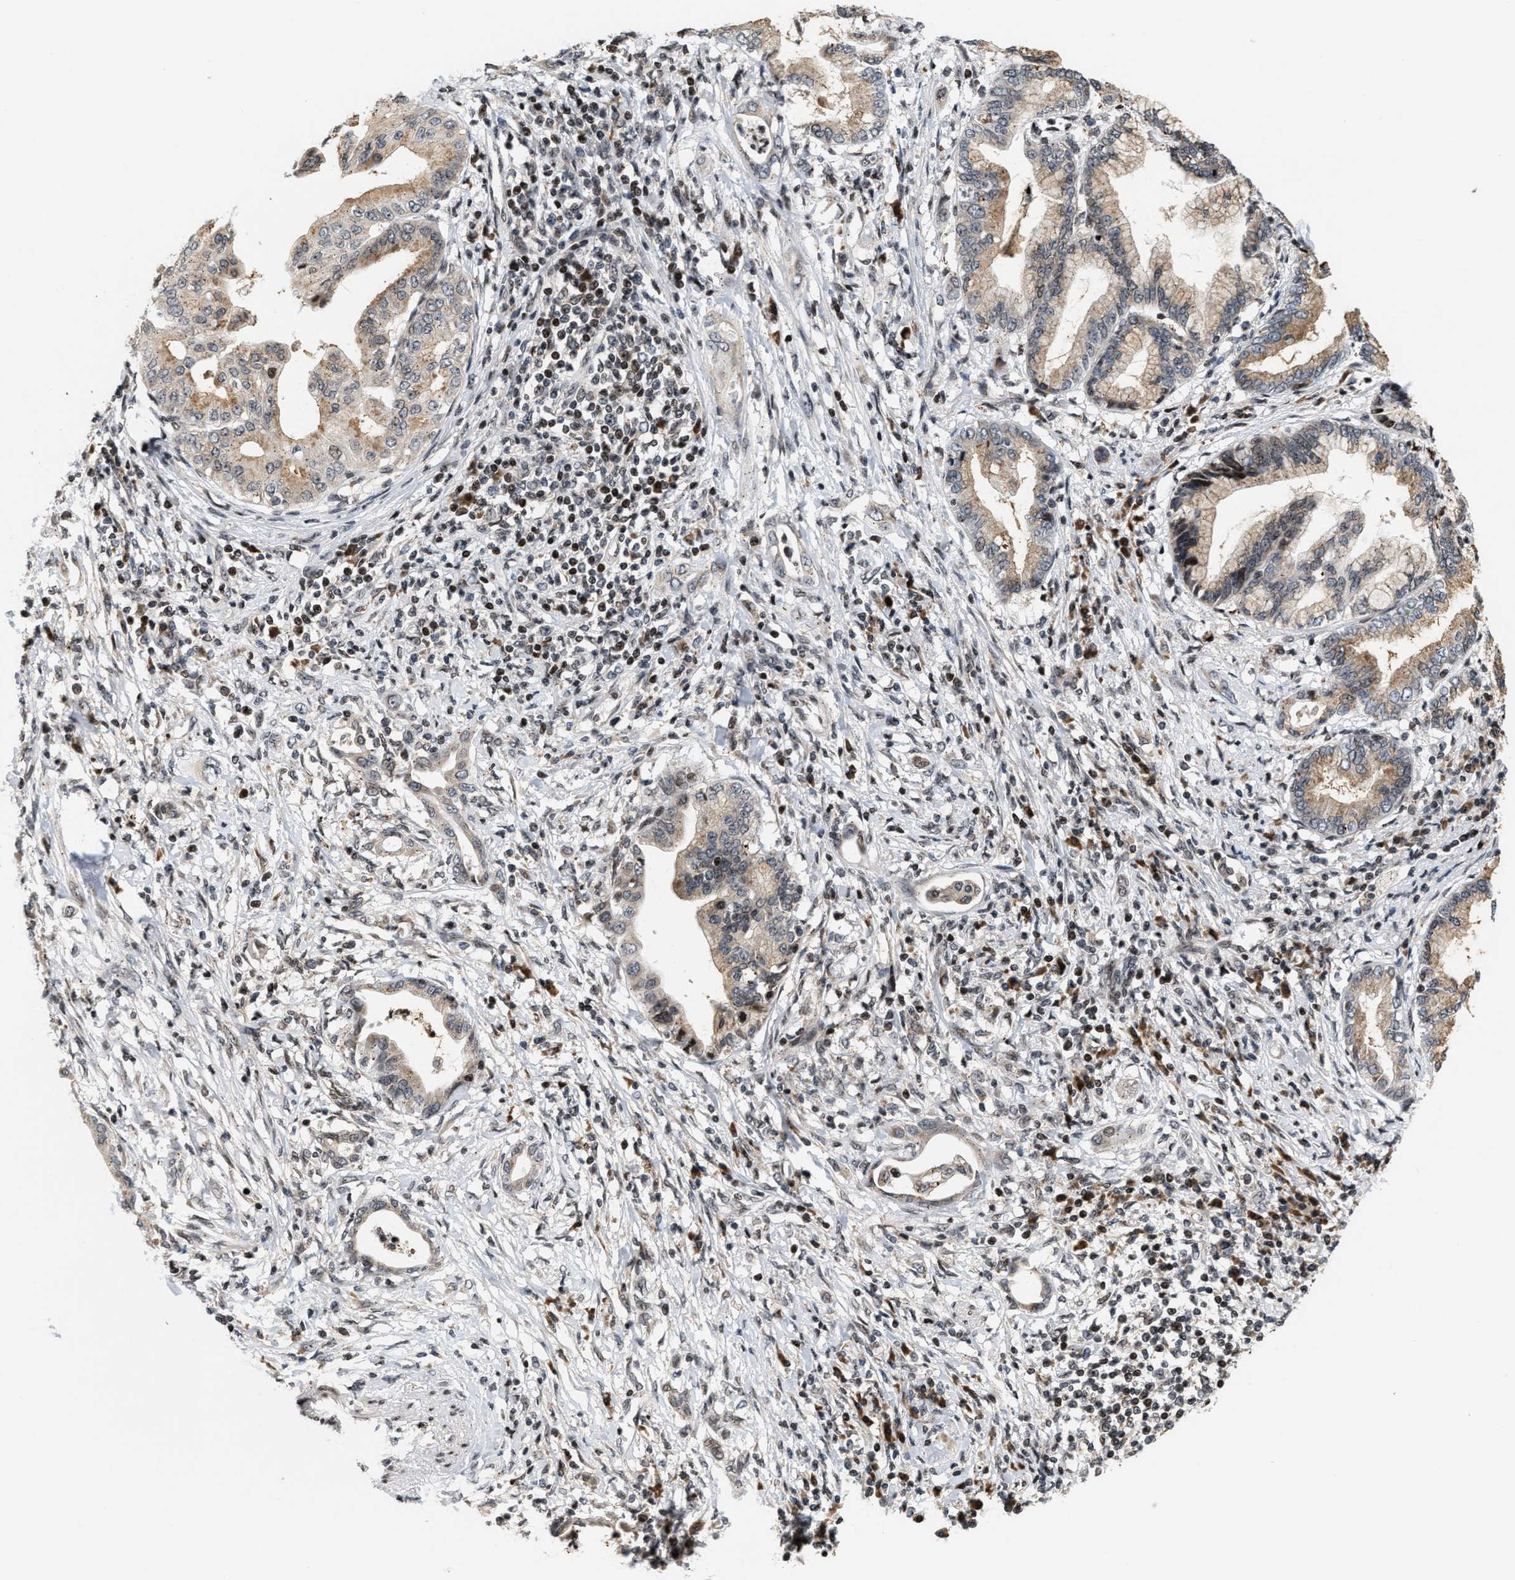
{"staining": {"intensity": "moderate", "quantity": ">75%", "location": "cytoplasmic/membranous"}, "tissue": "pancreatic cancer", "cell_type": "Tumor cells", "image_type": "cancer", "snomed": [{"axis": "morphology", "description": "Adenocarcinoma, NOS"}, {"axis": "topography", "description": "Pancreas"}], "caption": "IHC image of neoplastic tissue: adenocarcinoma (pancreatic) stained using immunohistochemistry demonstrates medium levels of moderate protein expression localized specifically in the cytoplasmic/membranous of tumor cells, appearing as a cytoplasmic/membranous brown color.", "gene": "PDZD2", "patient": {"sex": "female", "age": 64}}